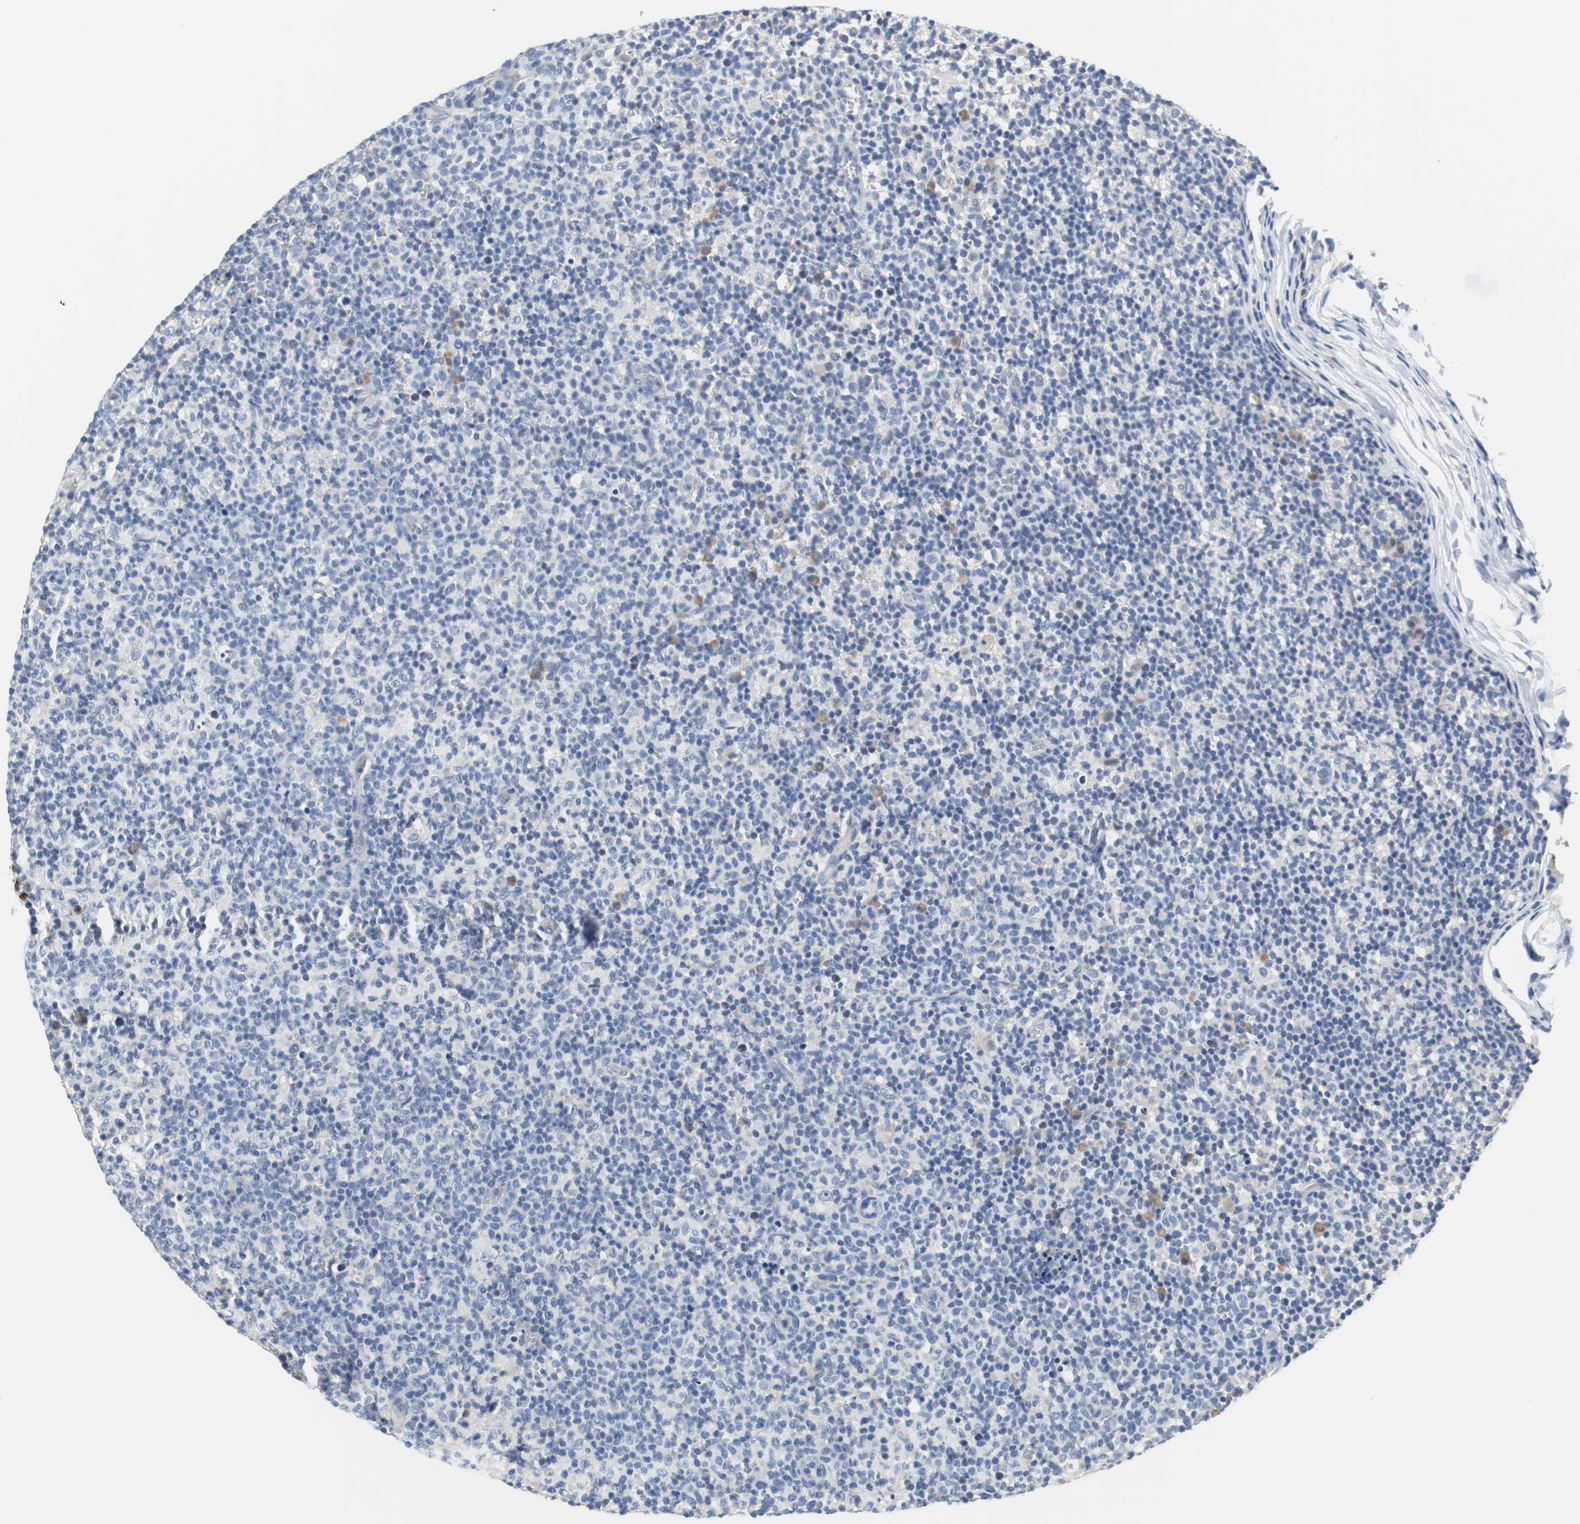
{"staining": {"intensity": "negative", "quantity": "none", "location": "none"}, "tissue": "lymph node", "cell_type": "Germinal center cells", "image_type": "normal", "snomed": [{"axis": "morphology", "description": "Normal tissue, NOS"}, {"axis": "morphology", "description": "Inflammation, NOS"}, {"axis": "topography", "description": "Lymph node"}], "caption": "Immunohistochemical staining of unremarkable human lymph node exhibits no significant positivity in germinal center cells.", "gene": "PCK1", "patient": {"sex": "male", "age": 55}}